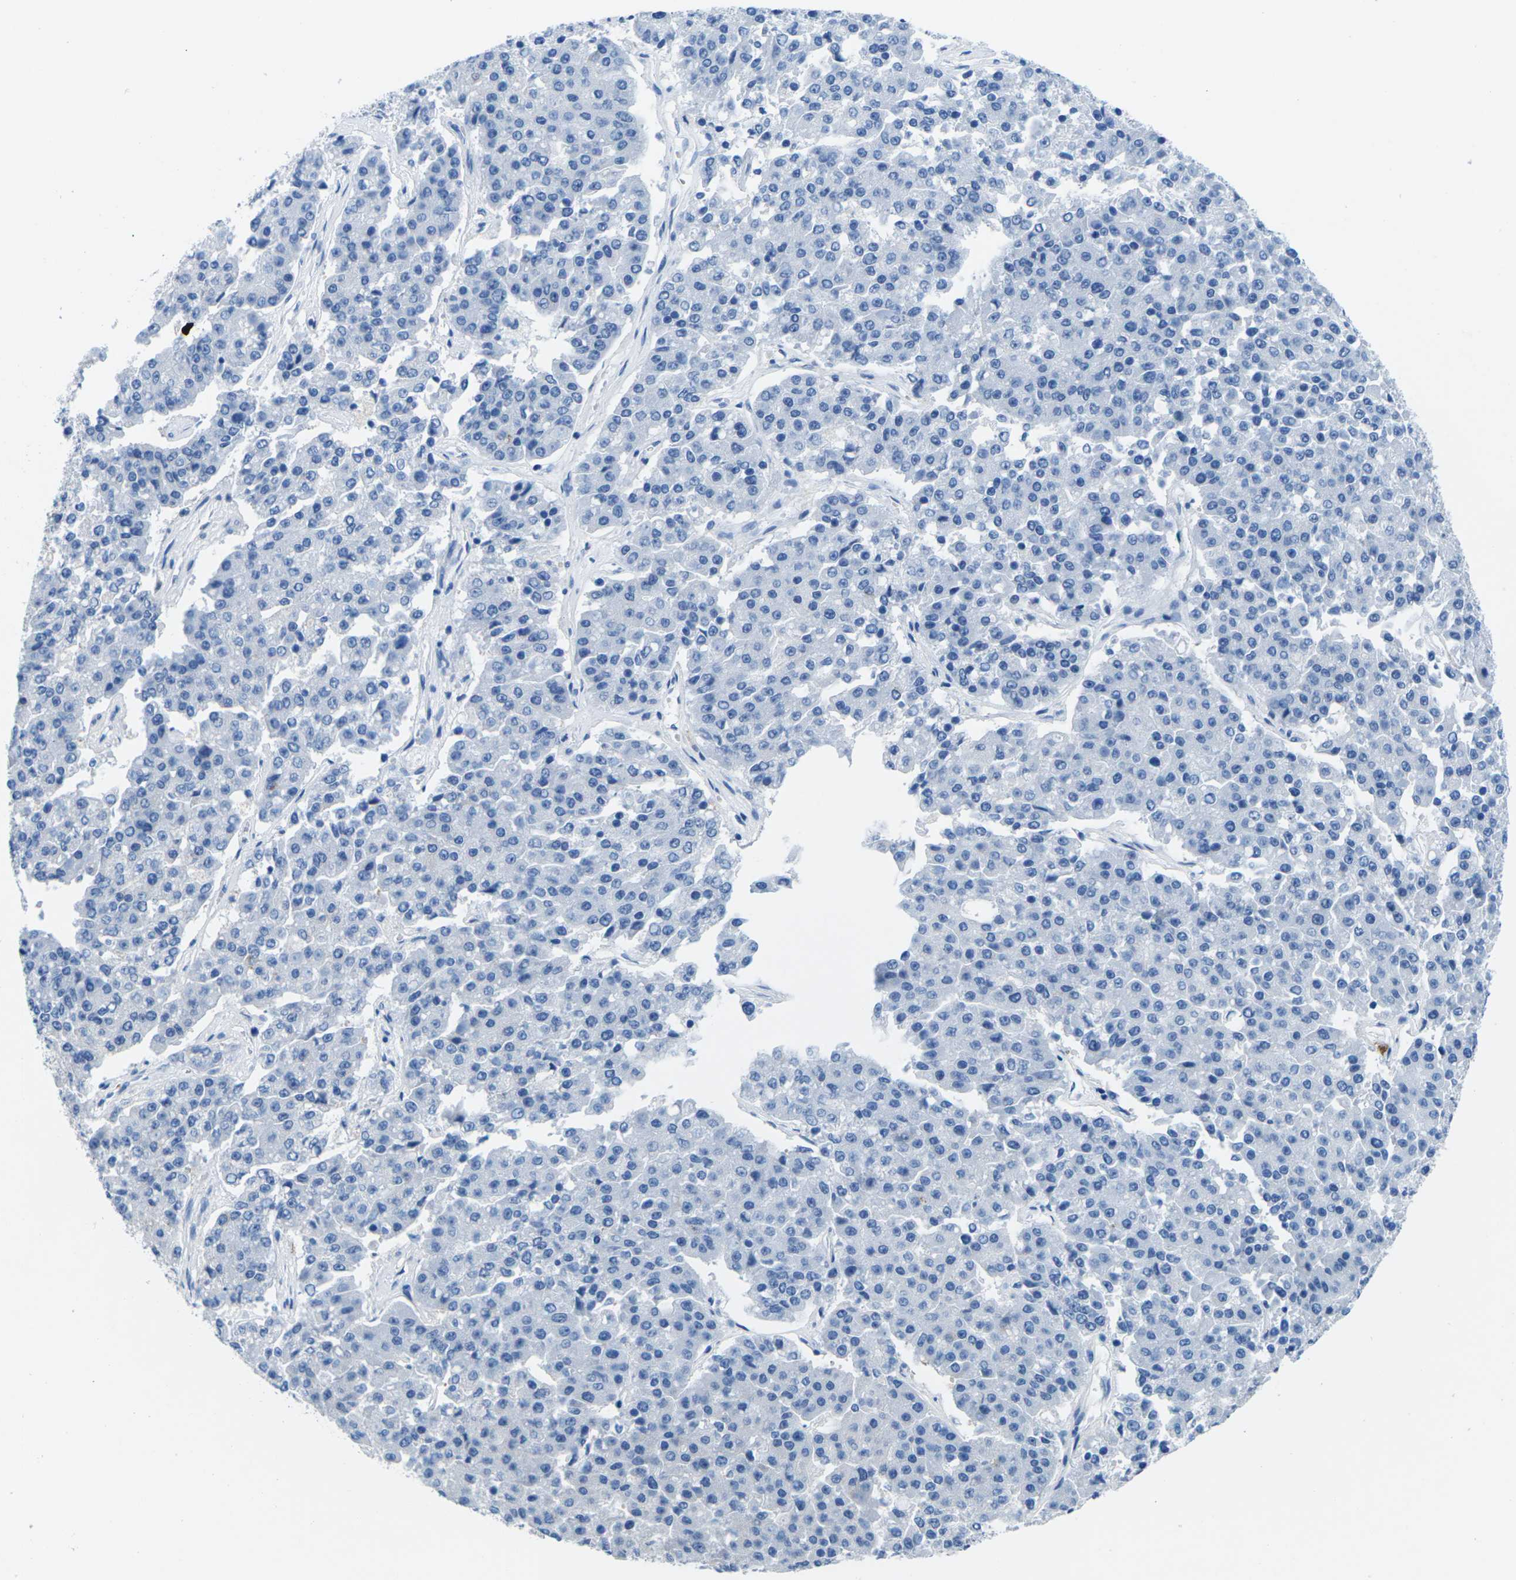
{"staining": {"intensity": "negative", "quantity": "none", "location": "none"}, "tissue": "pancreatic cancer", "cell_type": "Tumor cells", "image_type": "cancer", "snomed": [{"axis": "morphology", "description": "Adenocarcinoma, NOS"}, {"axis": "topography", "description": "Pancreas"}], "caption": "Immunohistochemical staining of human pancreatic cancer shows no significant staining in tumor cells.", "gene": "SYNGR2", "patient": {"sex": "male", "age": 50}}